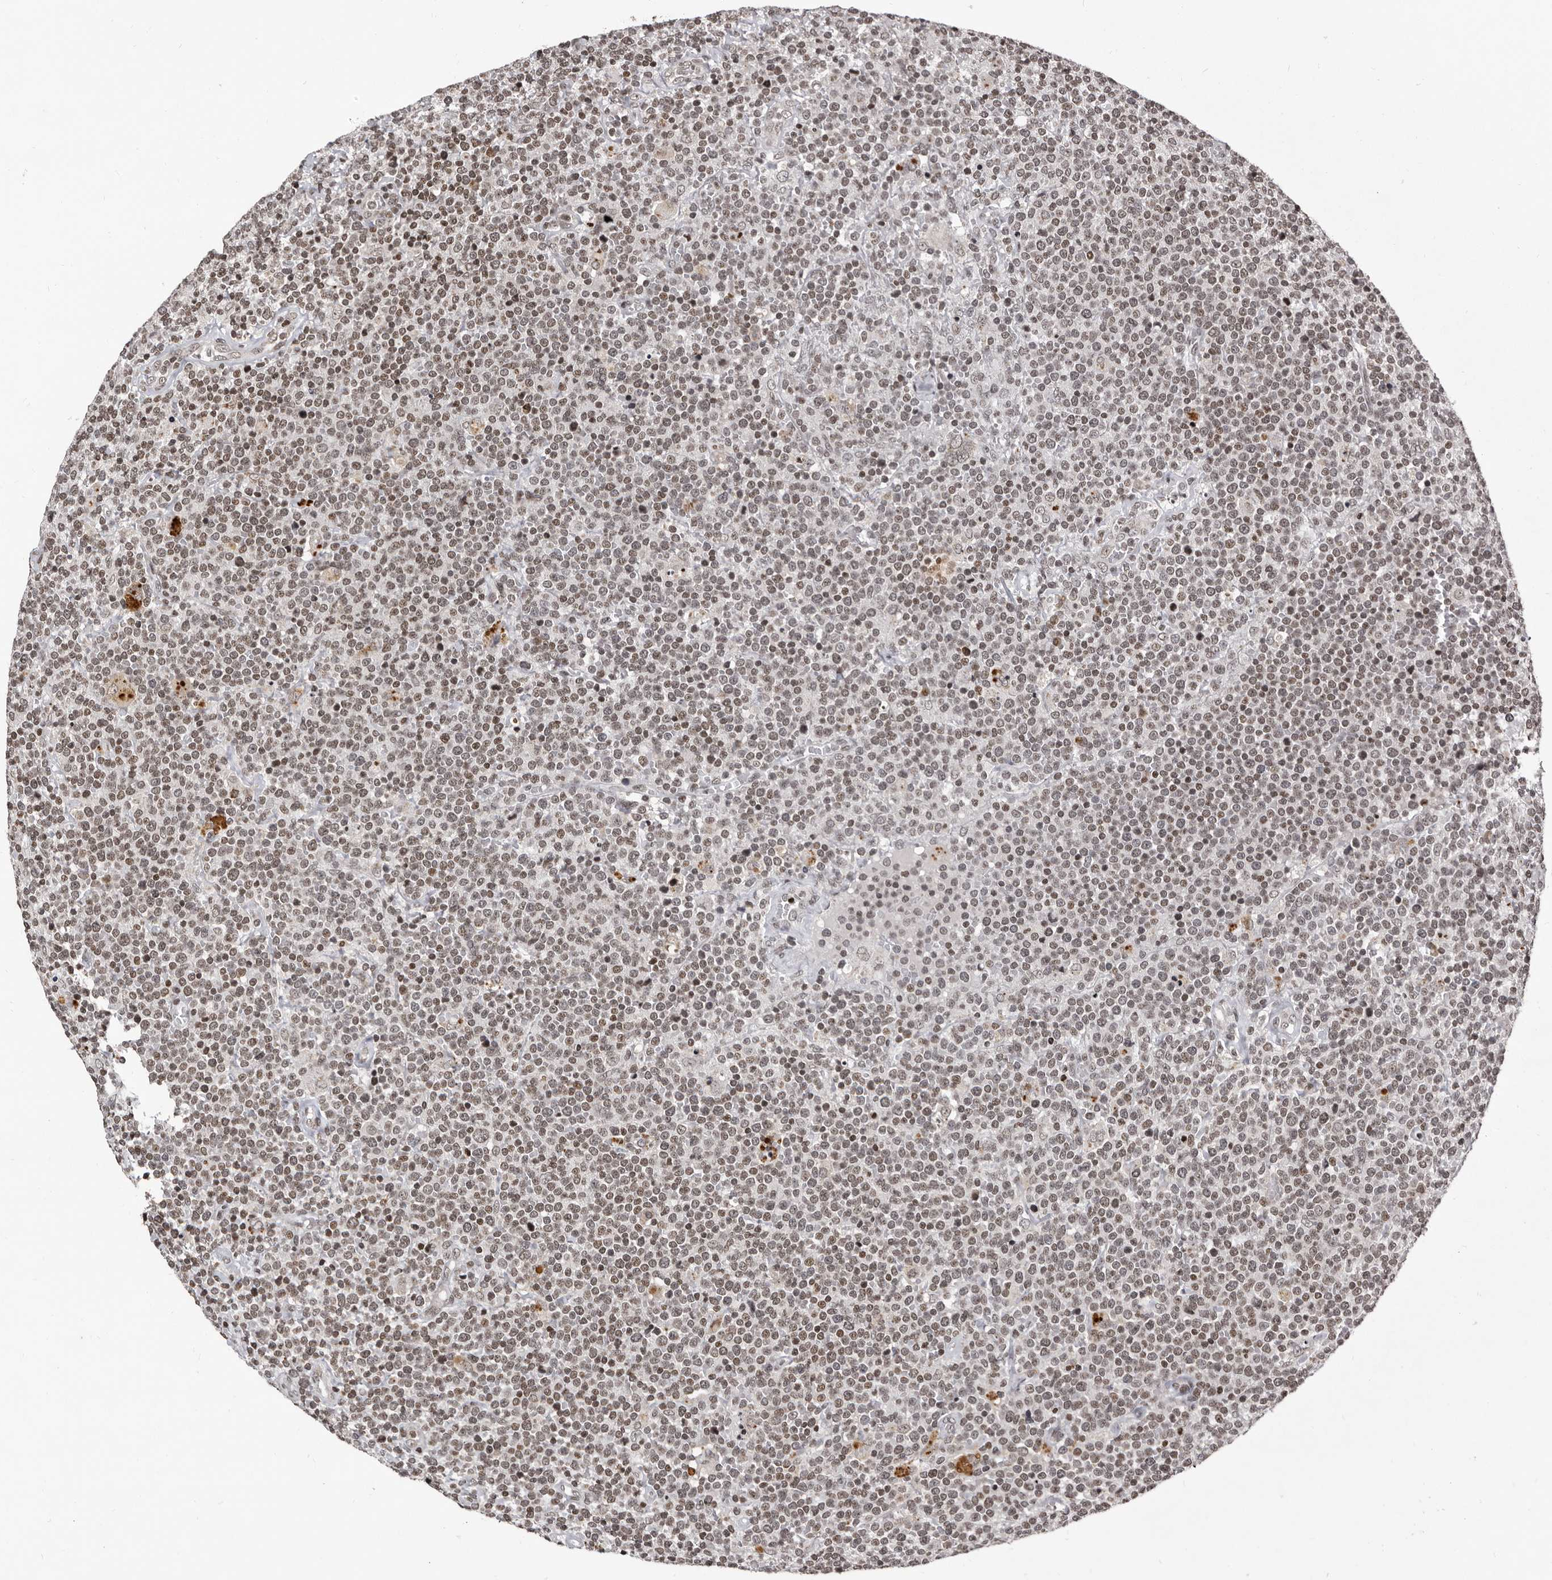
{"staining": {"intensity": "weak", "quantity": "25%-75%", "location": "nuclear"}, "tissue": "lymphoma", "cell_type": "Tumor cells", "image_type": "cancer", "snomed": [{"axis": "morphology", "description": "Malignant lymphoma, non-Hodgkin's type, High grade"}, {"axis": "topography", "description": "Lymph node"}], "caption": "Immunohistochemical staining of high-grade malignant lymphoma, non-Hodgkin's type demonstrates low levels of weak nuclear protein positivity in approximately 25%-75% of tumor cells. The protein of interest is stained brown, and the nuclei are stained in blue (DAB IHC with brightfield microscopy, high magnification).", "gene": "THUMPD1", "patient": {"sex": "male", "age": 61}}